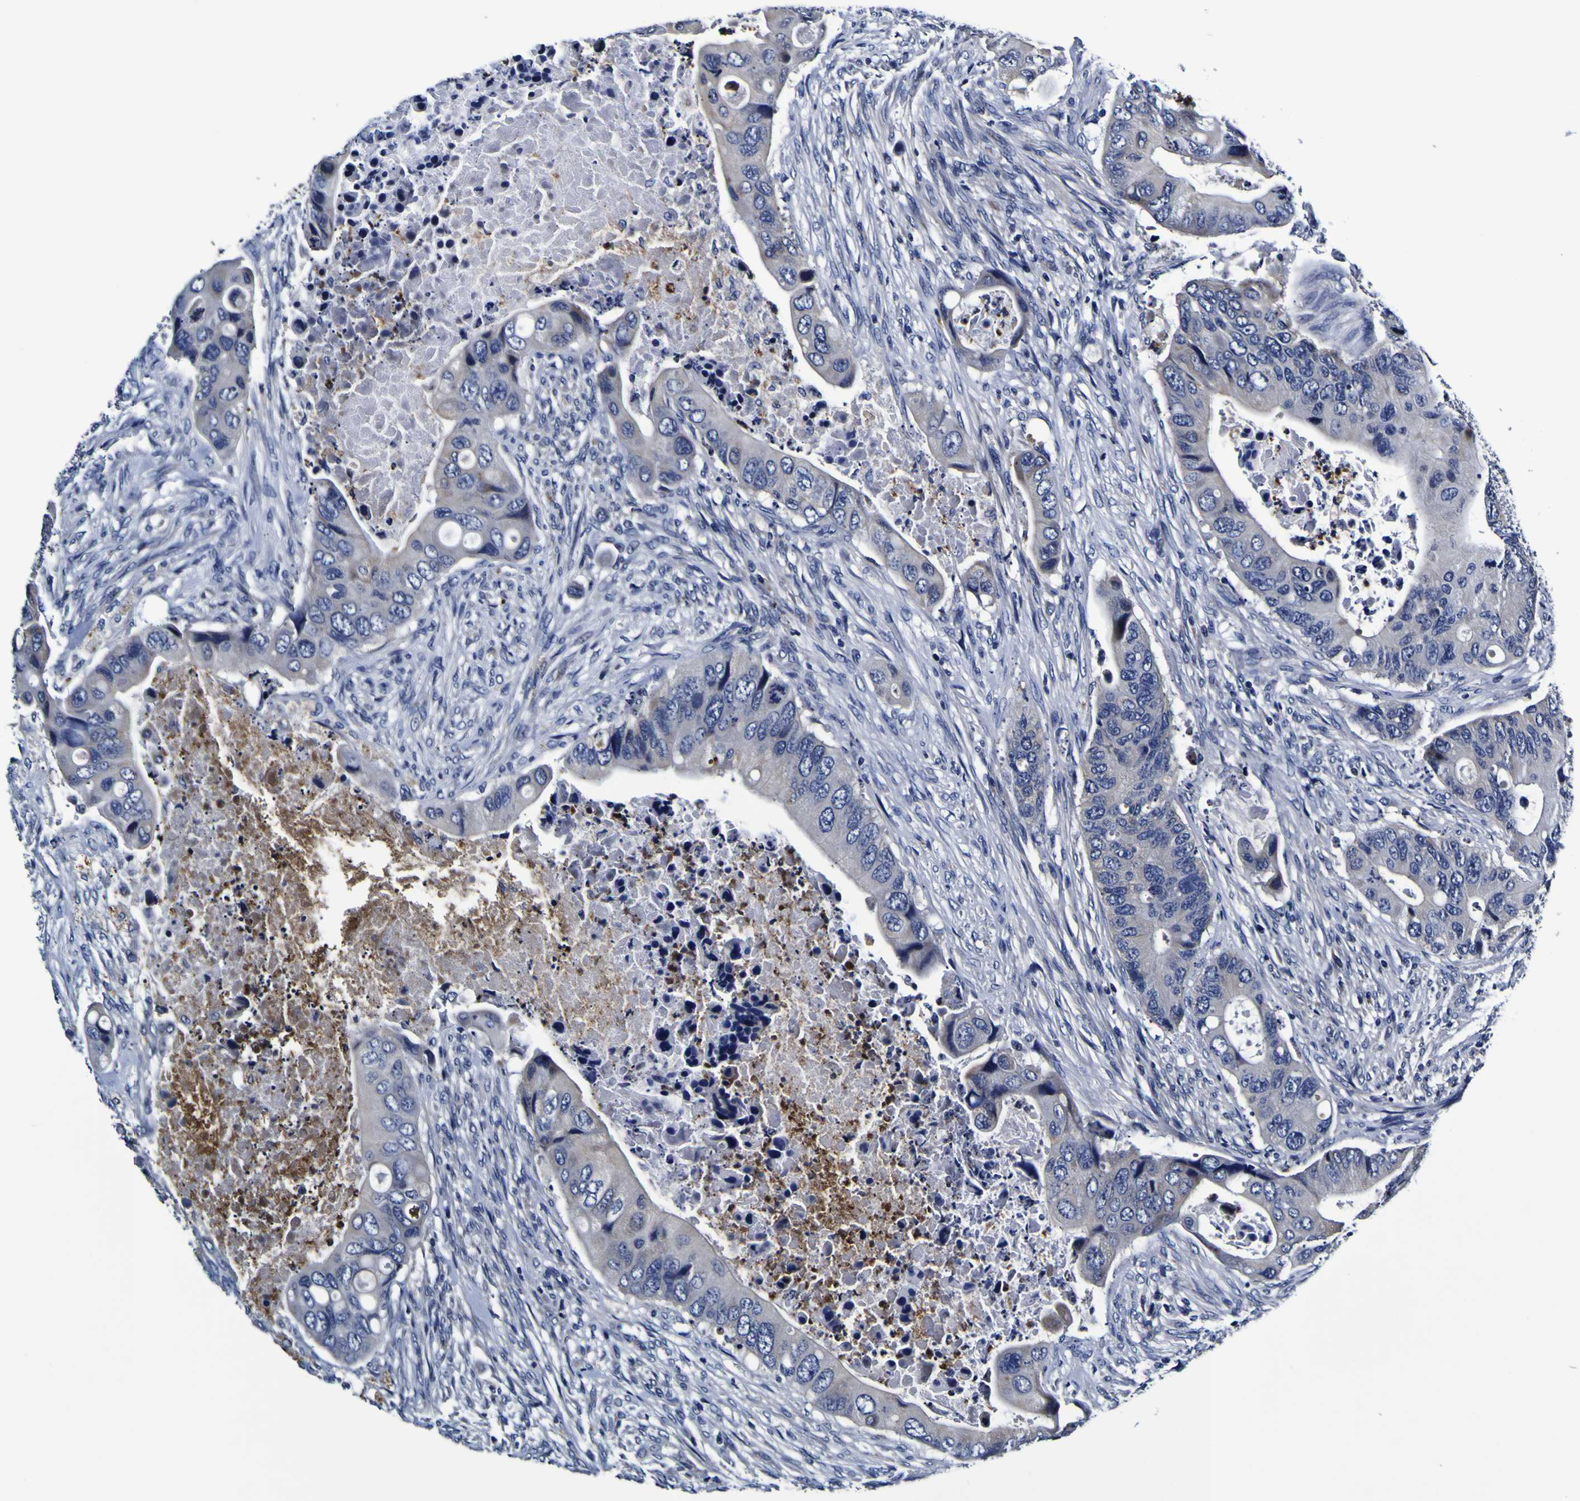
{"staining": {"intensity": "negative", "quantity": "none", "location": "none"}, "tissue": "colorectal cancer", "cell_type": "Tumor cells", "image_type": "cancer", "snomed": [{"axis": "morphology", "description": "Adenocarcinoma, NOS"}, {"axis": "topography", "description": "Rectum"}], "caption": "This is an immunohistochemistry micrograph of colorectal cancer (adenocarcinoma). There is no expression in tumor cells.", "gene": "PANK4", "patient": {"sex": "female", "age": 57}}